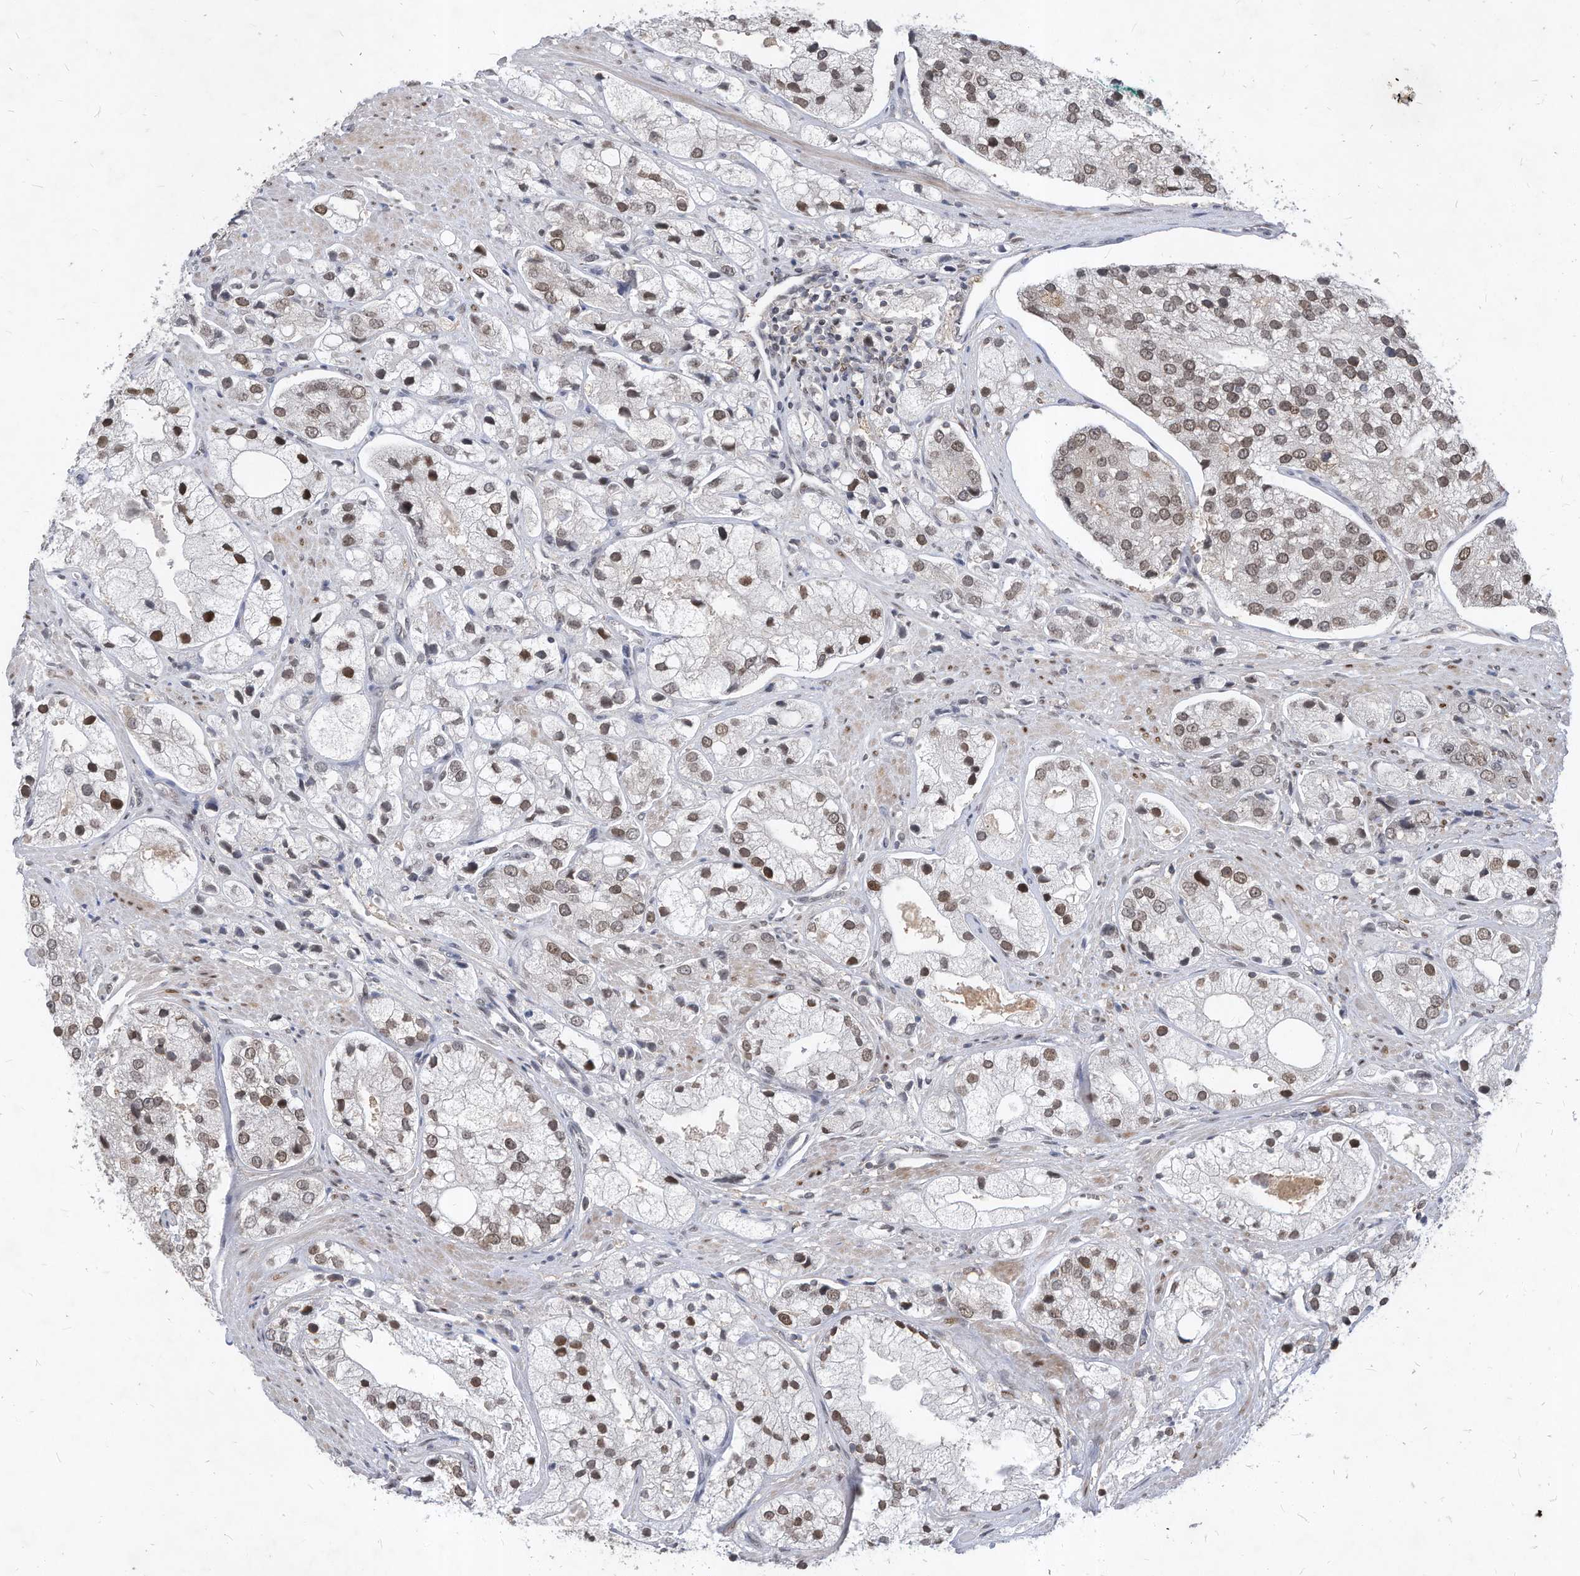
{"staining": {"intensity": "weak", "quantity": "25%-75%", "location": "nuclear"}, "tissue": "prostate cancer", "cell_type": "Tumor cells", "image_type": "cancer", "snomed": [{"axis": "morphology", "description": "Adenocarcinoma, High grade"}, {"axis": "topography", "description": "Prostate"}], "caption": "High-power microscopy captured an immunohistochemistry photomicrograph of prostate high-grade adenocarcinoma, revealing weak nuclear staining in approximately 25%-75% of tumor cells. (Stains: DAB in brown, nuclei in blue, Microscopy: brightfield microscopy at high magnification).", "gene": "KPNB1", "patient": {"sex": "male", "age": 50}}